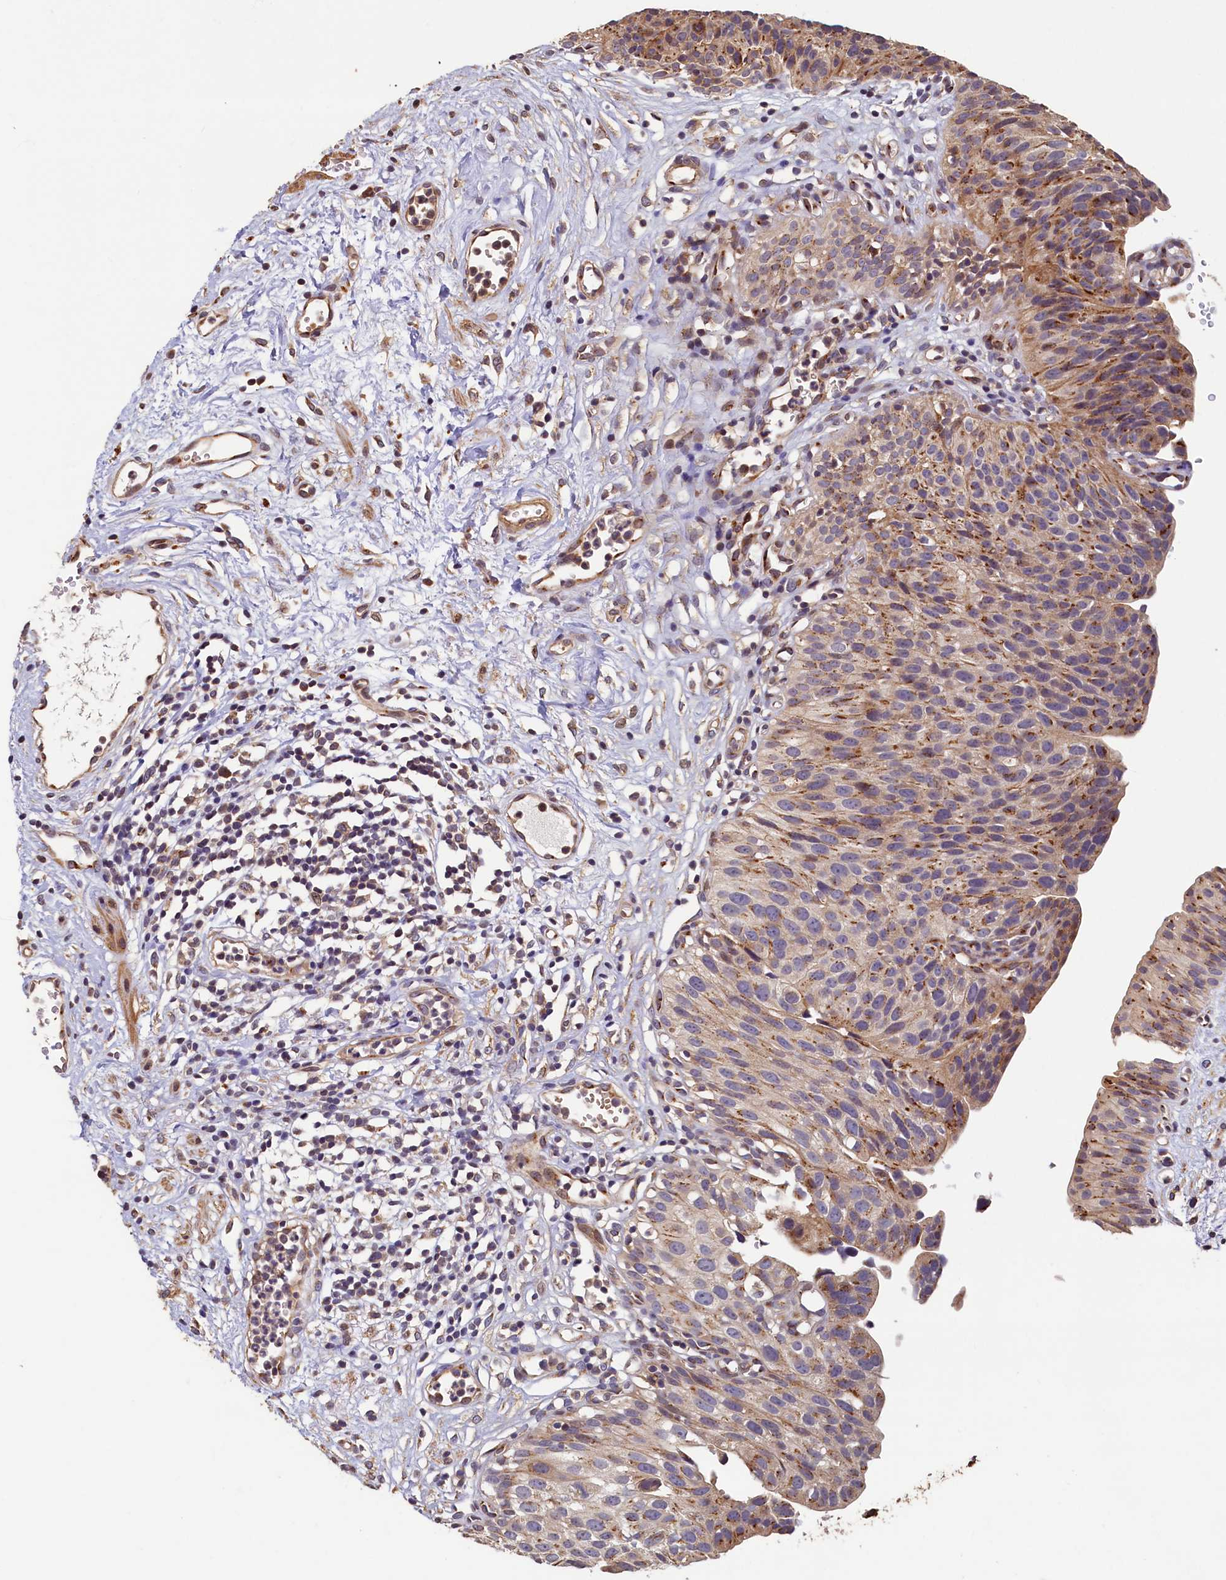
{"staining": {"intensity": "moderate", "quantity": ">75%", "location": "cytoplasmic/membranous"}, "tissue": "urinary bladder", "cell_type": "Urothelial cells", "image_type": "normal", "snomed": [{"axis": "morphology", "description": "Normal tissue, NOS"}, {"axis": "topography", "description": "Urinary bladder"}], "caption": "Immunohistochemistry (IHC) image of unremarkable urinary bladder stained for a protein (brown), which demonstrates medium levels of moderate cytoplasmic/membranous positivity in approximately >75% of urothelial cells.", "gene": "TMEM181", "patient": {"sex": "male", "age": 51}}